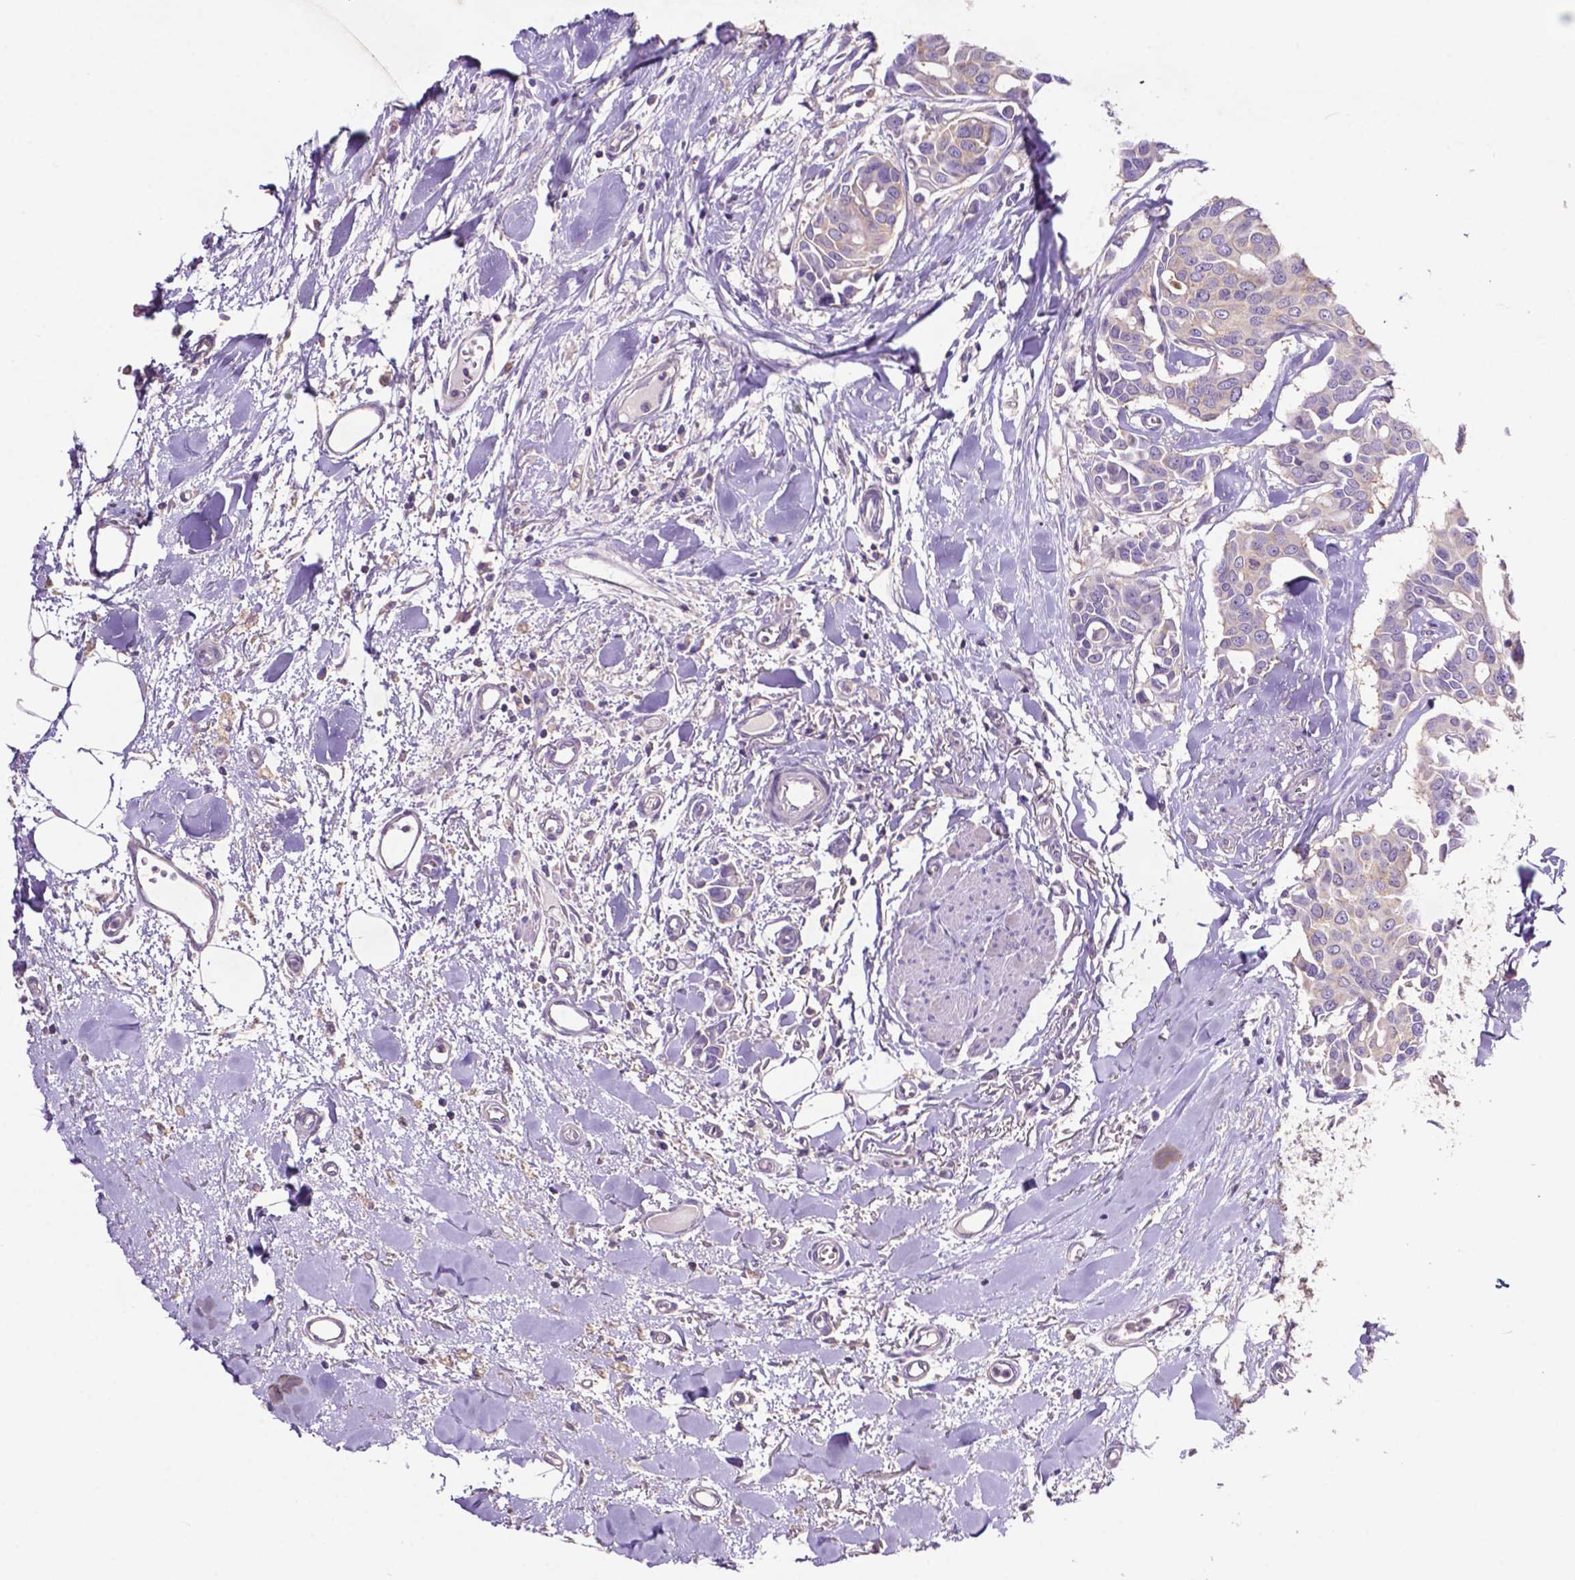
{"staining": {"intensity": "negative", "quantity": "none", "location": "none"}, "tissue": "breast cancer", "cell_type": "Tumor cells", "image_type": "cancer", "snomed": [{"axis": "morphology", "description": "Duct carcinoma"}, {"axis": "topography", "description": "Breast"}], "caption": "Invasive ductal carcinoma (breast) was stained to show a protein in brown. There is no significant staining in tumor cells.", "gene": "PRPS2", "patient": {"sex": "female", "age": 54}}